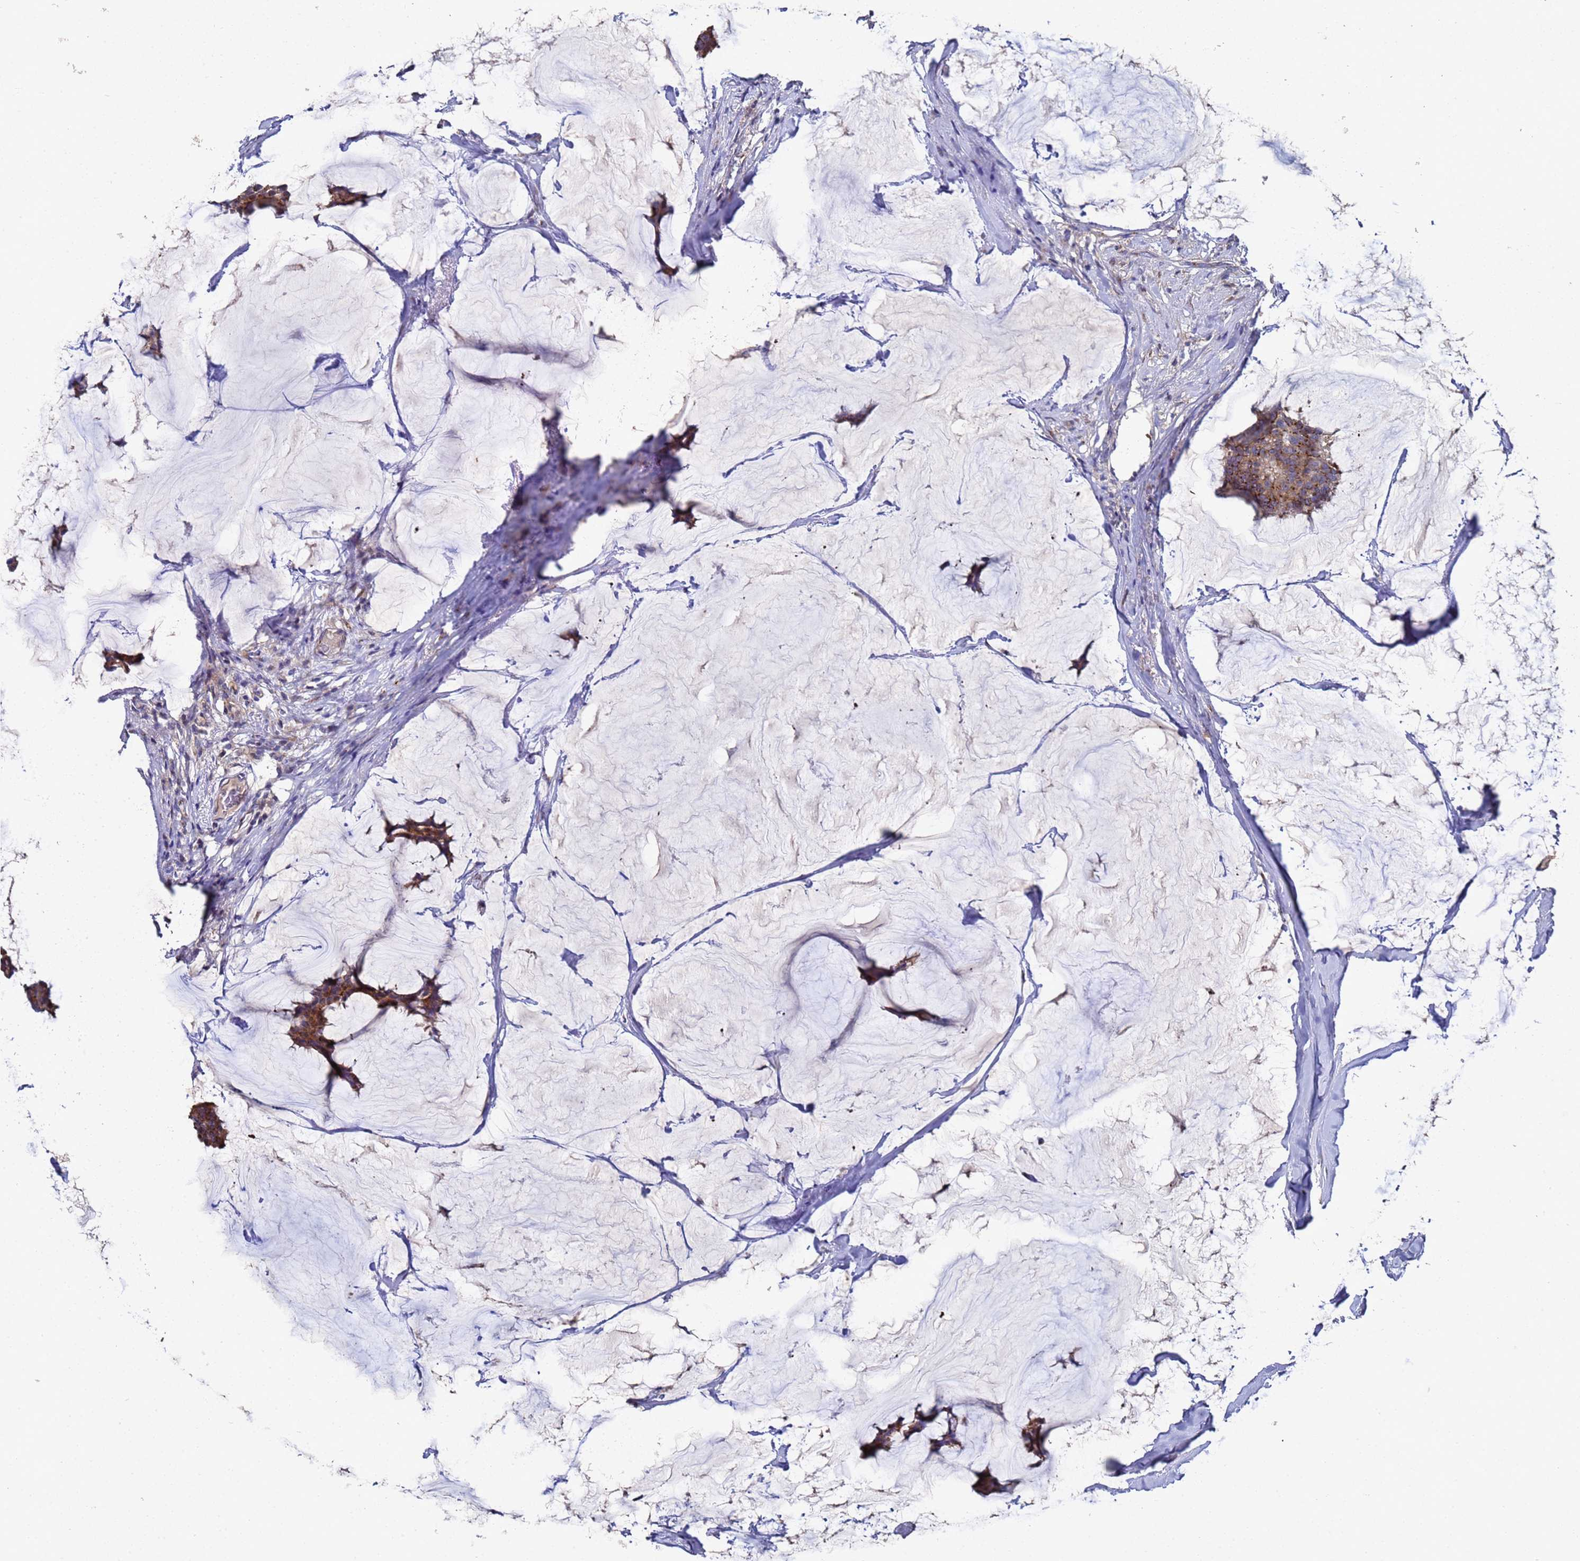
{"staining": {"intensity": "strong", "quantity": ">75%", "location": "cytoplasmic/membranous"}, "tissue": "breast cancer", "cell_type": "Tumor cells", "image_type": "cancer", "snomed": [{"axis": "morphology", "description": "Duct carcinoma"}, {"axis": "topography", "description": "Breast"}], "caption": "Immunohistochemical staining of breast intraductal carcinoma displays high levels of strong cytoplasmic/membranous expression in approximately >75% of tumor cells. (DAB = brown stain, brightfield microscopy at high magnification).", "gene": "NSUN6", "patient": {"sex": "female", "age": 93}}